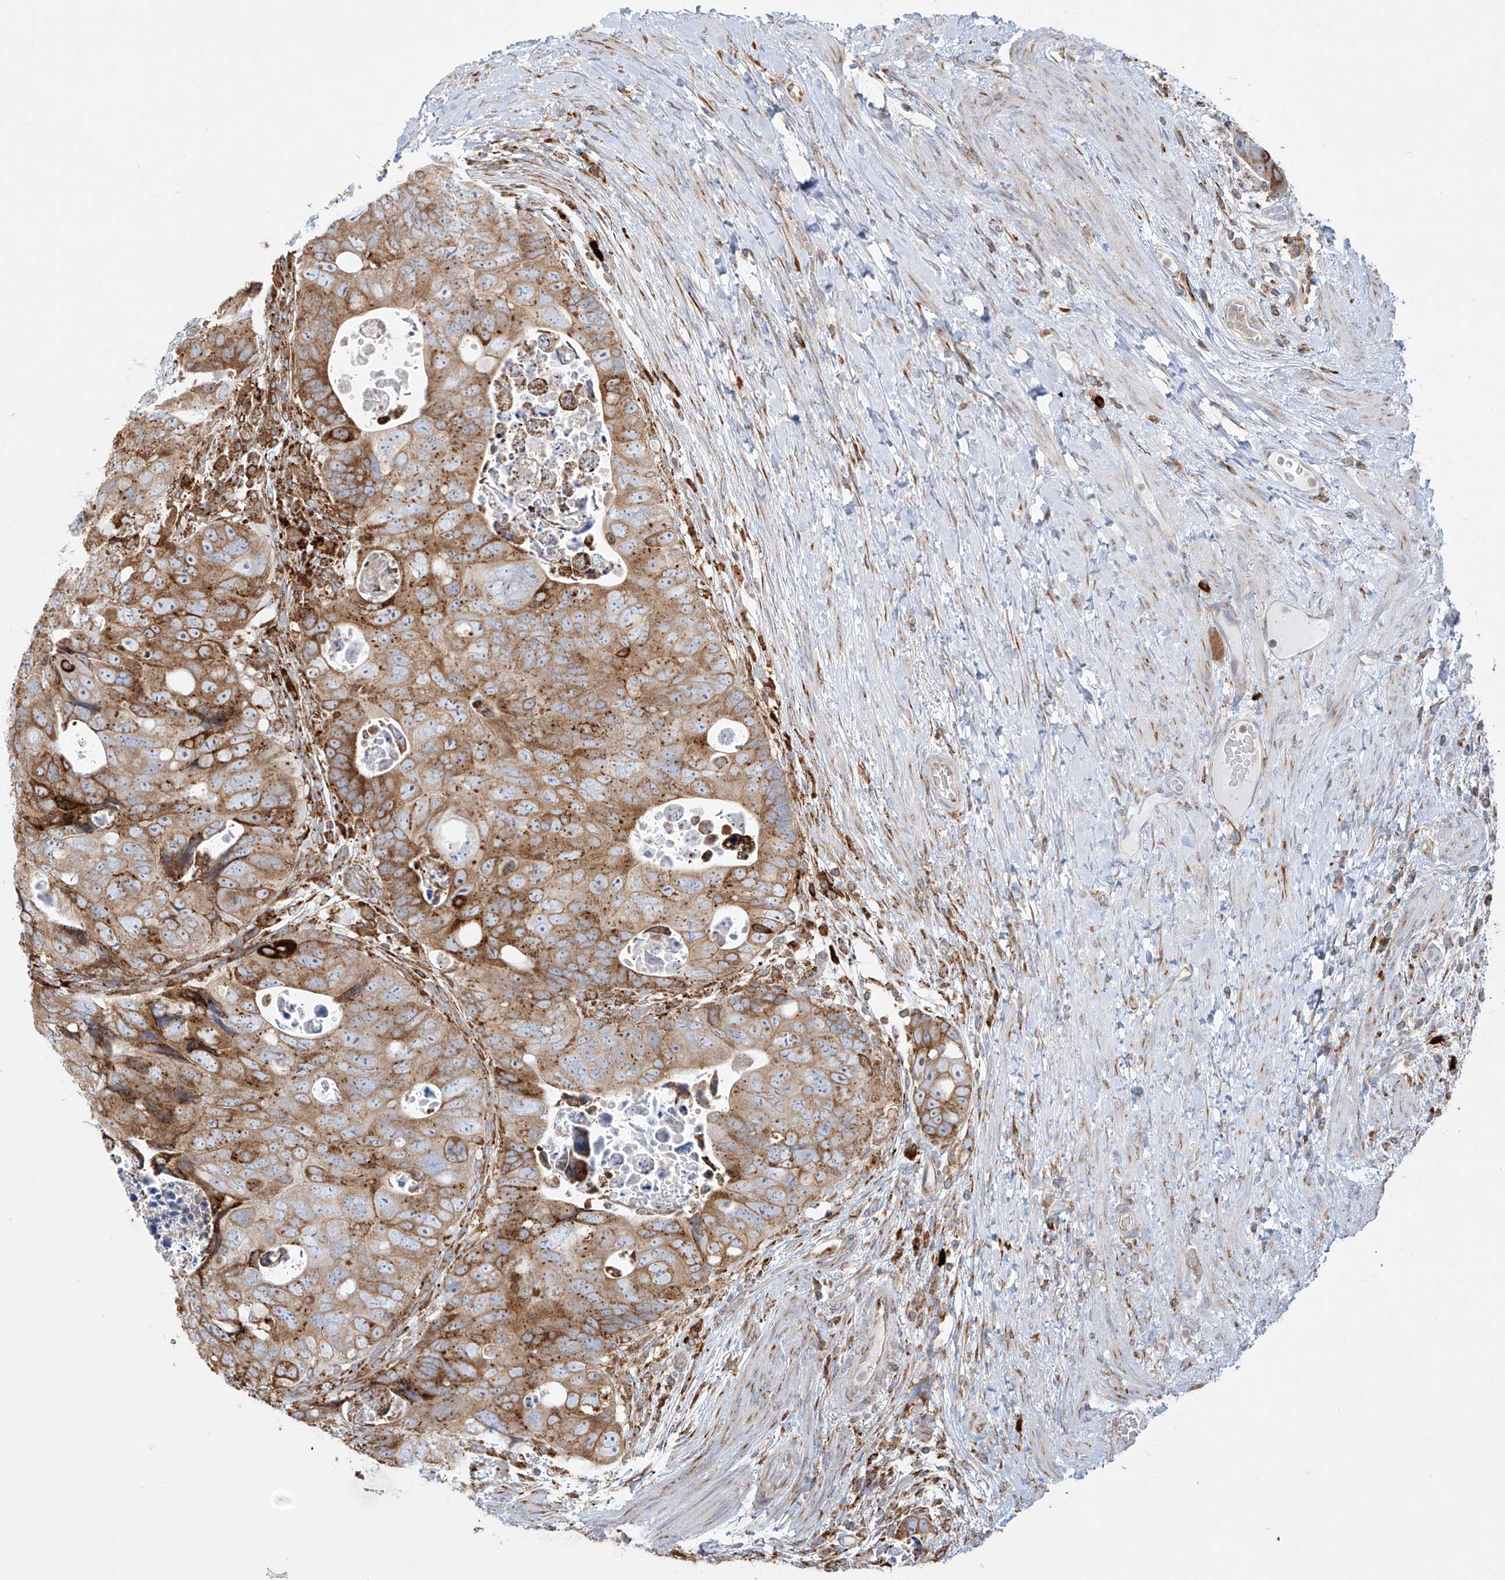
{"staining": {"intensity": "moderate", "quantity": ">75%", "location": "cytoplasmic/membranous"}, "tissue": "colorectal cancer", "cell_type": "Tumor cells", "image_type": "cancer", "snomed": [{"axis": "morphology", "description": "Adenocarcinoma, NOS"}, {"axis": "topography", "description": "Rectum"}], "caption": "A brown stain labels moderate cytoplasmic/membranous expression of a protein in human colorectal cancer (adenocarcinoma) tumor cells. (DAB (3,3'-diaminobenzidine) IHC with brightfield microscopy, high magnification).", "gene": "MX1", "patient": {"sex": "male", "age": 59}}